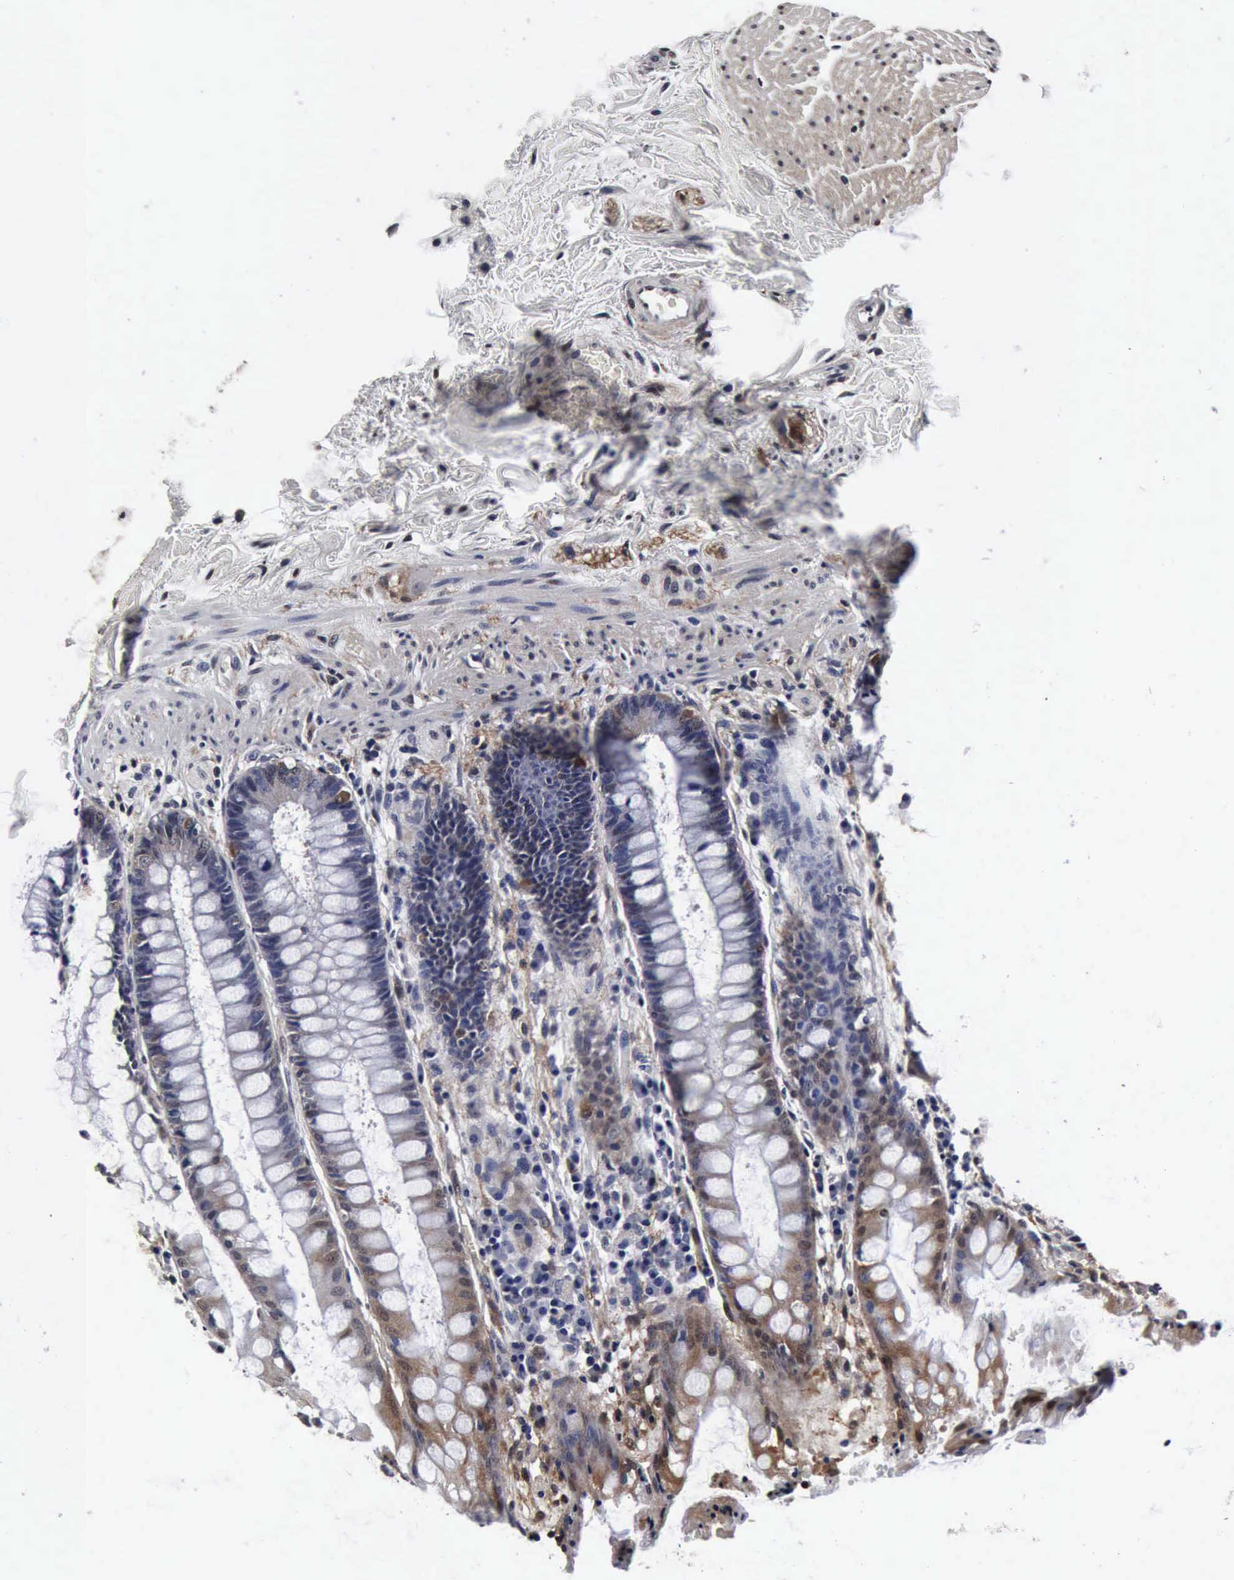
{"staining": {"intensity": "weak", "quantity": "<25%", "location": "cytoplasmic/membranous"}, "tissue": "rectum", "cell_type": "Glandular cells", "image_type": "normal", "snomed": [{"axis": "morphology", "description": "Normal tissue, NOS"}, {"axis": "topography", "description": "Rectum"}], "caption": "This is an IHC histopathology image of normal human rectum. There is no positivity in glandular cells.", "gene": "UBC", "patient": {"sex": "female", "age": 46}}